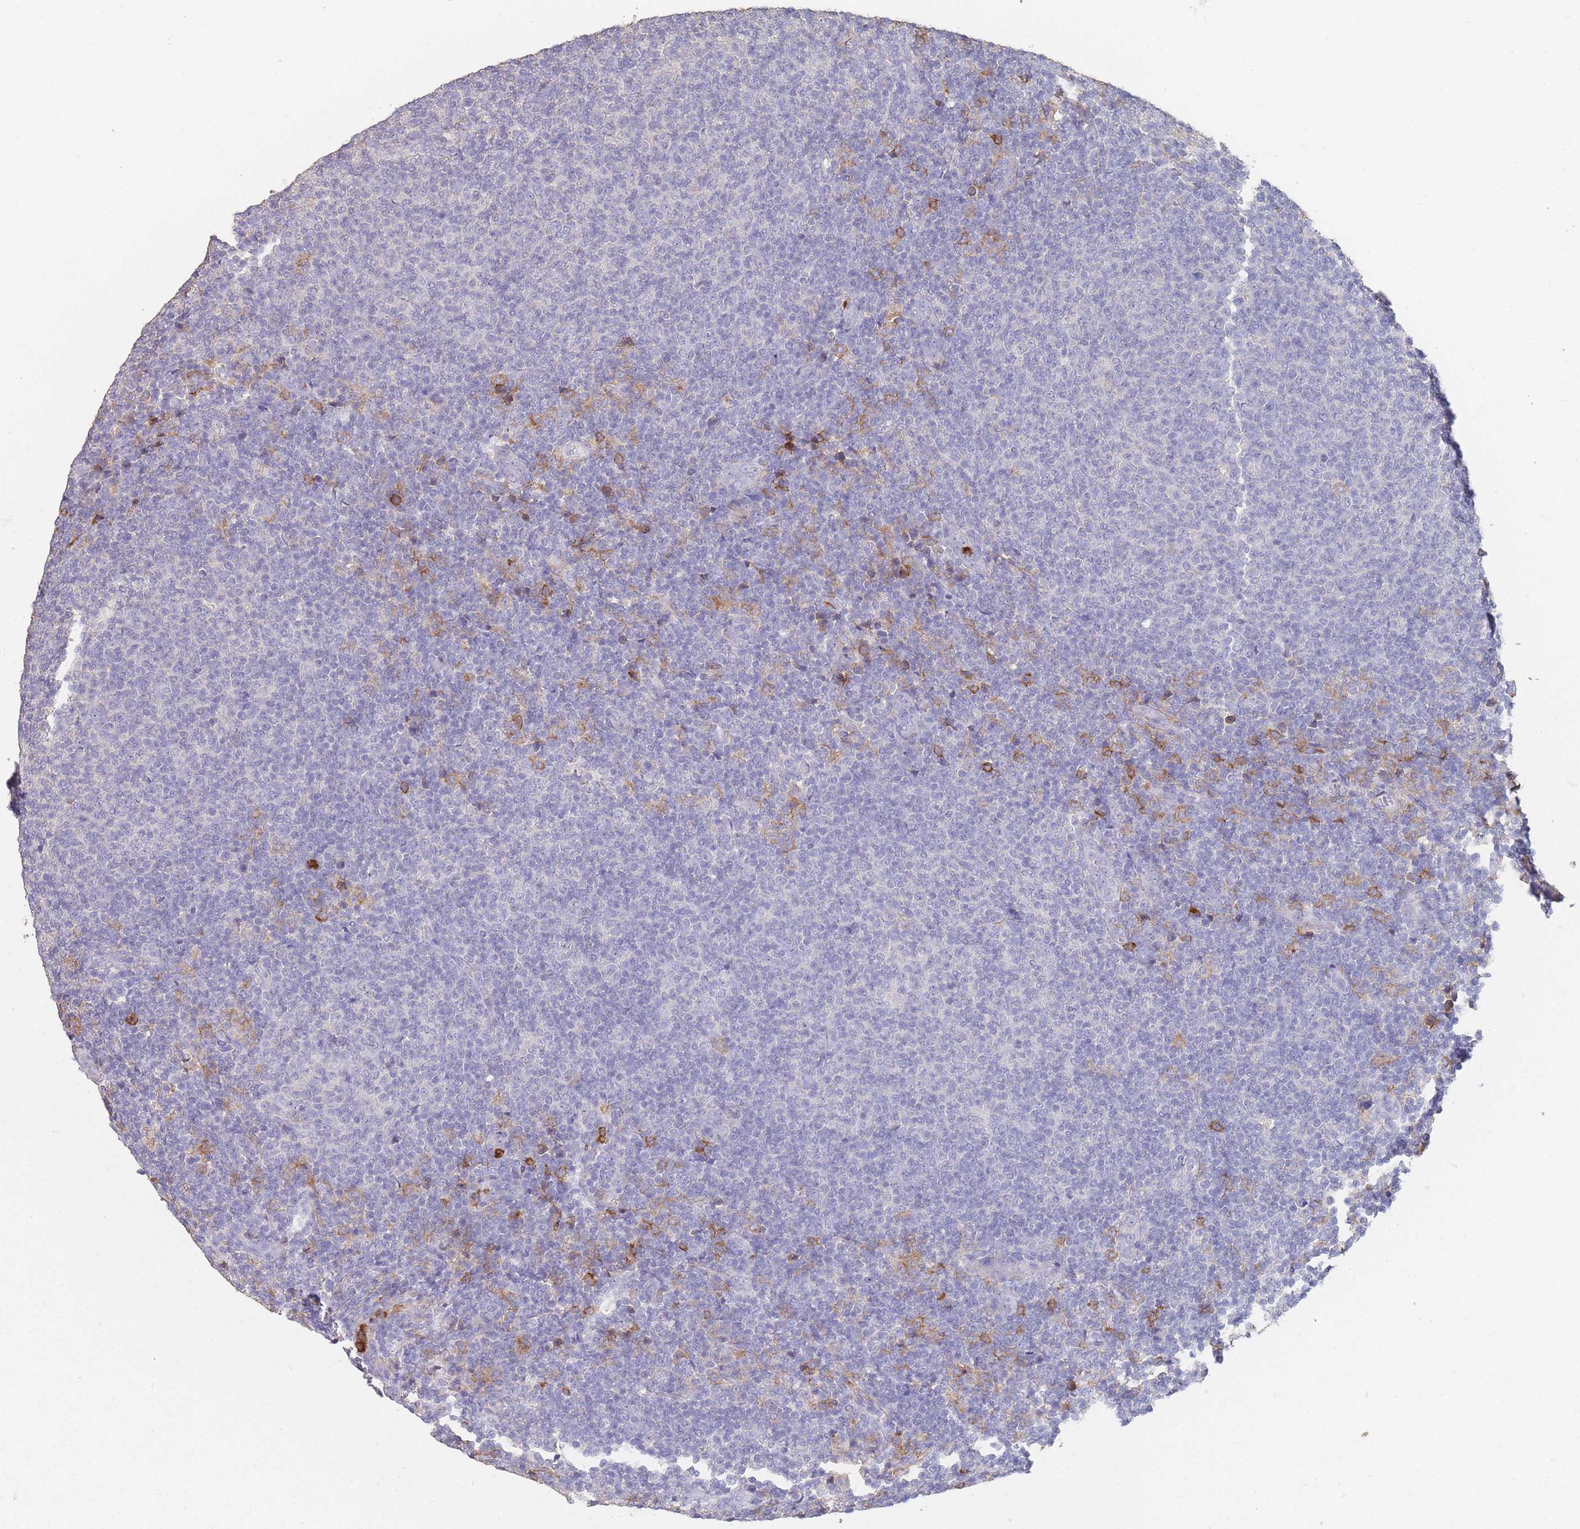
{"staining": {"intensity": "negative", "quantity": "none", "location": "none"}, "tissue": "lymphoma", "cell_type": "Tumor cells", "image_type": "cancer", "snomed": [{"axis": "morphology", "description": "Malignant lymphoma, non-Hodgkin's type, Low grade"}, {"axis": "topography", "description": "Lymph node"}], "caption": "A high-resolution photomicrograph shows immunohistochemistry staining of malignant lymphoma, non-Hodgkin's type (low-grade), which shows no significant expression in tumor cells. The staining is performed using DAB brown chromogen with nuclei counter-stained in using hematoxylin.", "gene": "CLEC12A", "patient": {"sex": "male", "age": 66}}